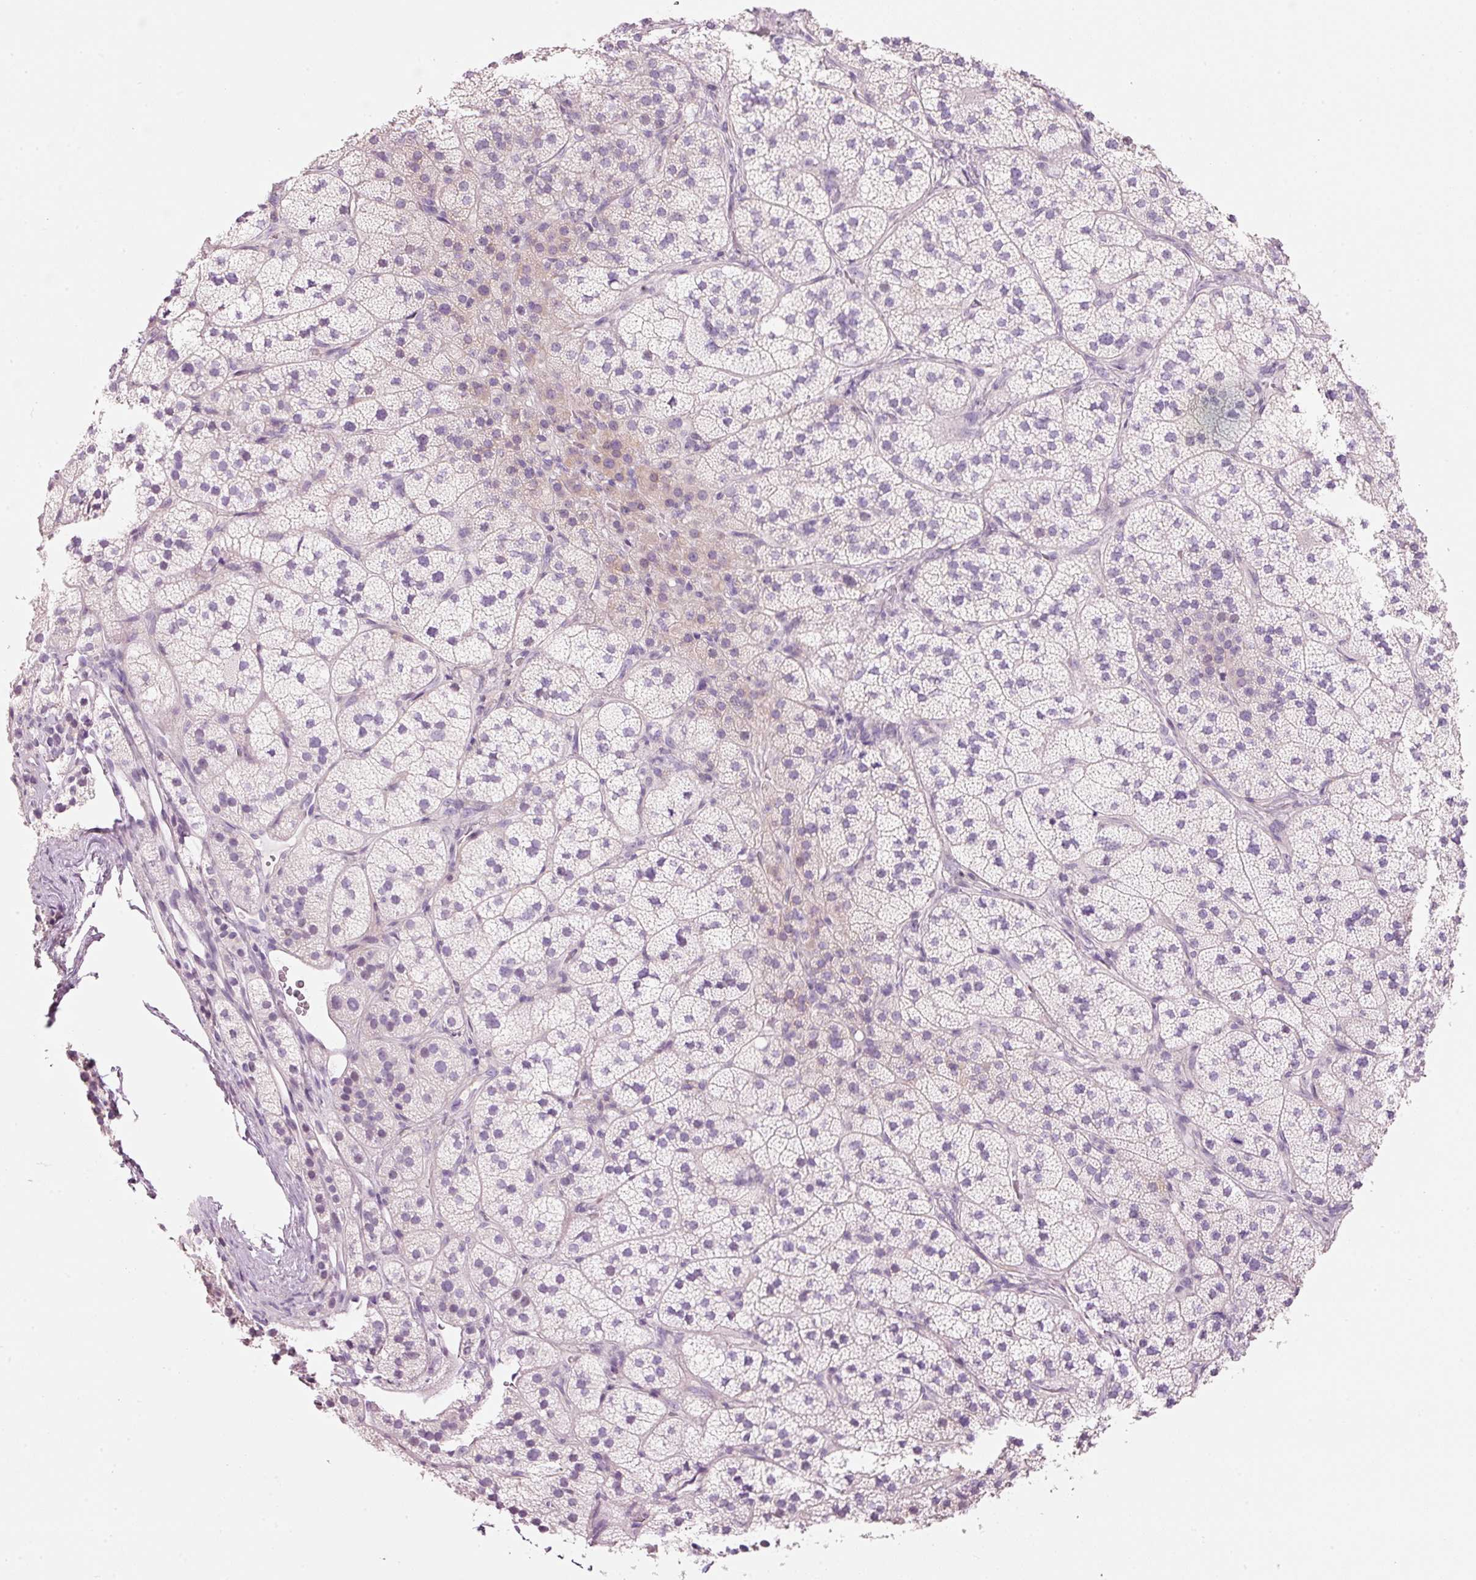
{"staining": {"intensity": "negative", "quantity": "none", "location": "none"}, "tissue": "adrenal gland", "cell_type": "Glandular cells", "image_type": "normal", "snomed": [{"axis": "morphology", "description": "Normal tissue, NOS"}, {"axis": "topography", "description": "Adrenal gland"}], "caption": "Benign adrenal gland was stained to show a protein in brown. There is no significant positivity in glandular cells. (Stains: DAB immunohistochemistry with hematoxylin counter stain, Microscopy: brightfield microscopy at high magnification).", "gene": "CMA1", "patient": {"sex": "female", "age": 58}}